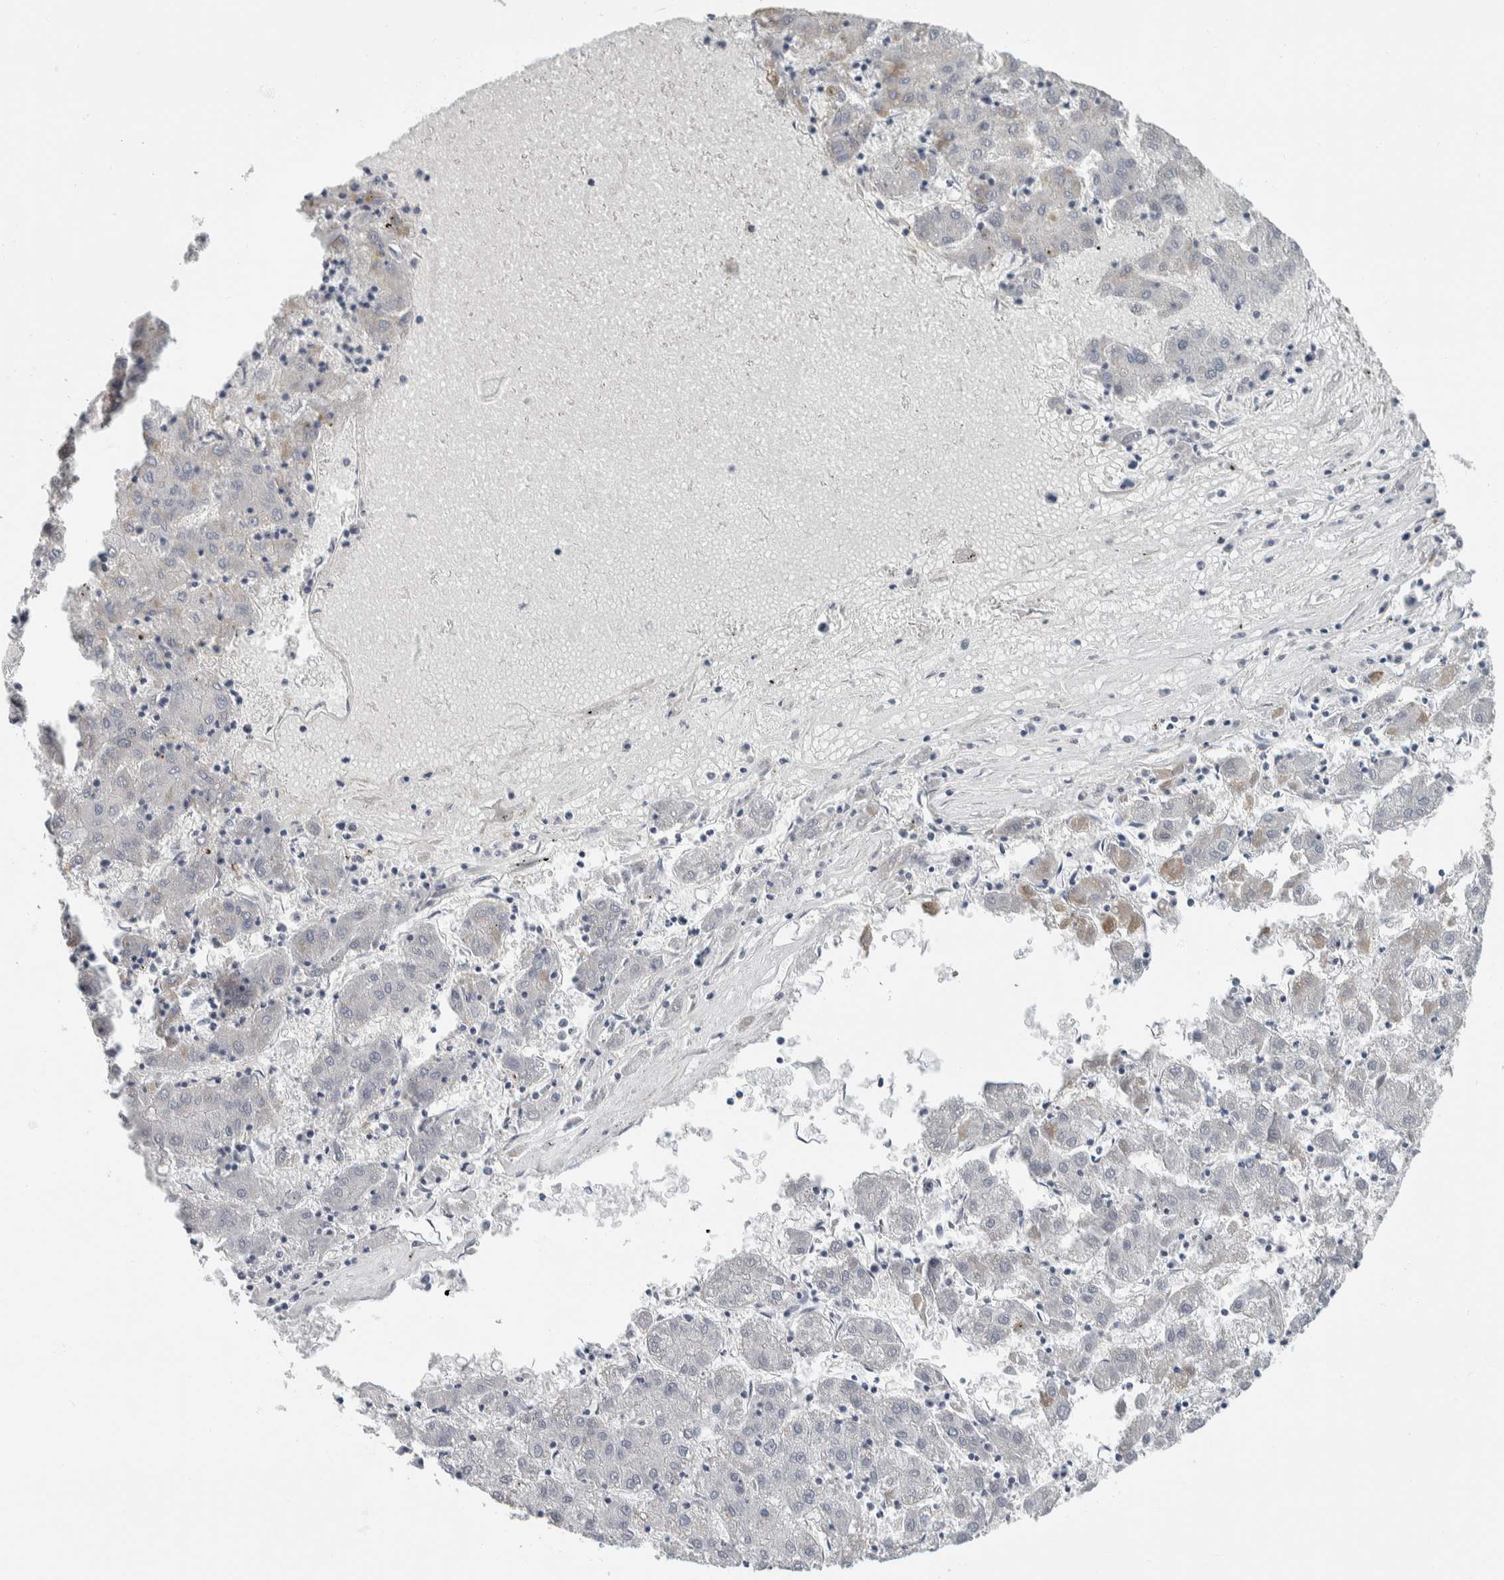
{"staining": {"intensity": "weak", "quantity": "<25%", "location": "cytoplasmic/membranous"}, "tissue": "liver cancer", "cell_type": "Tumor cells", "image_type": "cancer", "snomed": [{"axis": "morphology", "description": "Carcinoma, Hepatocellular, NOS"}, {"axis": "topography", "description": "Liver"}], "caption": "Immunohistochemistry (IHC) image of neoplastic tissue: human hepatocellular carcinoma (liver) stained with DAB (3,3'-diaminobenzidine) displays no significant protein positivity in tumor cells.", "gene": "NEFM", "patient": {"sex": "male", "age": 72}}